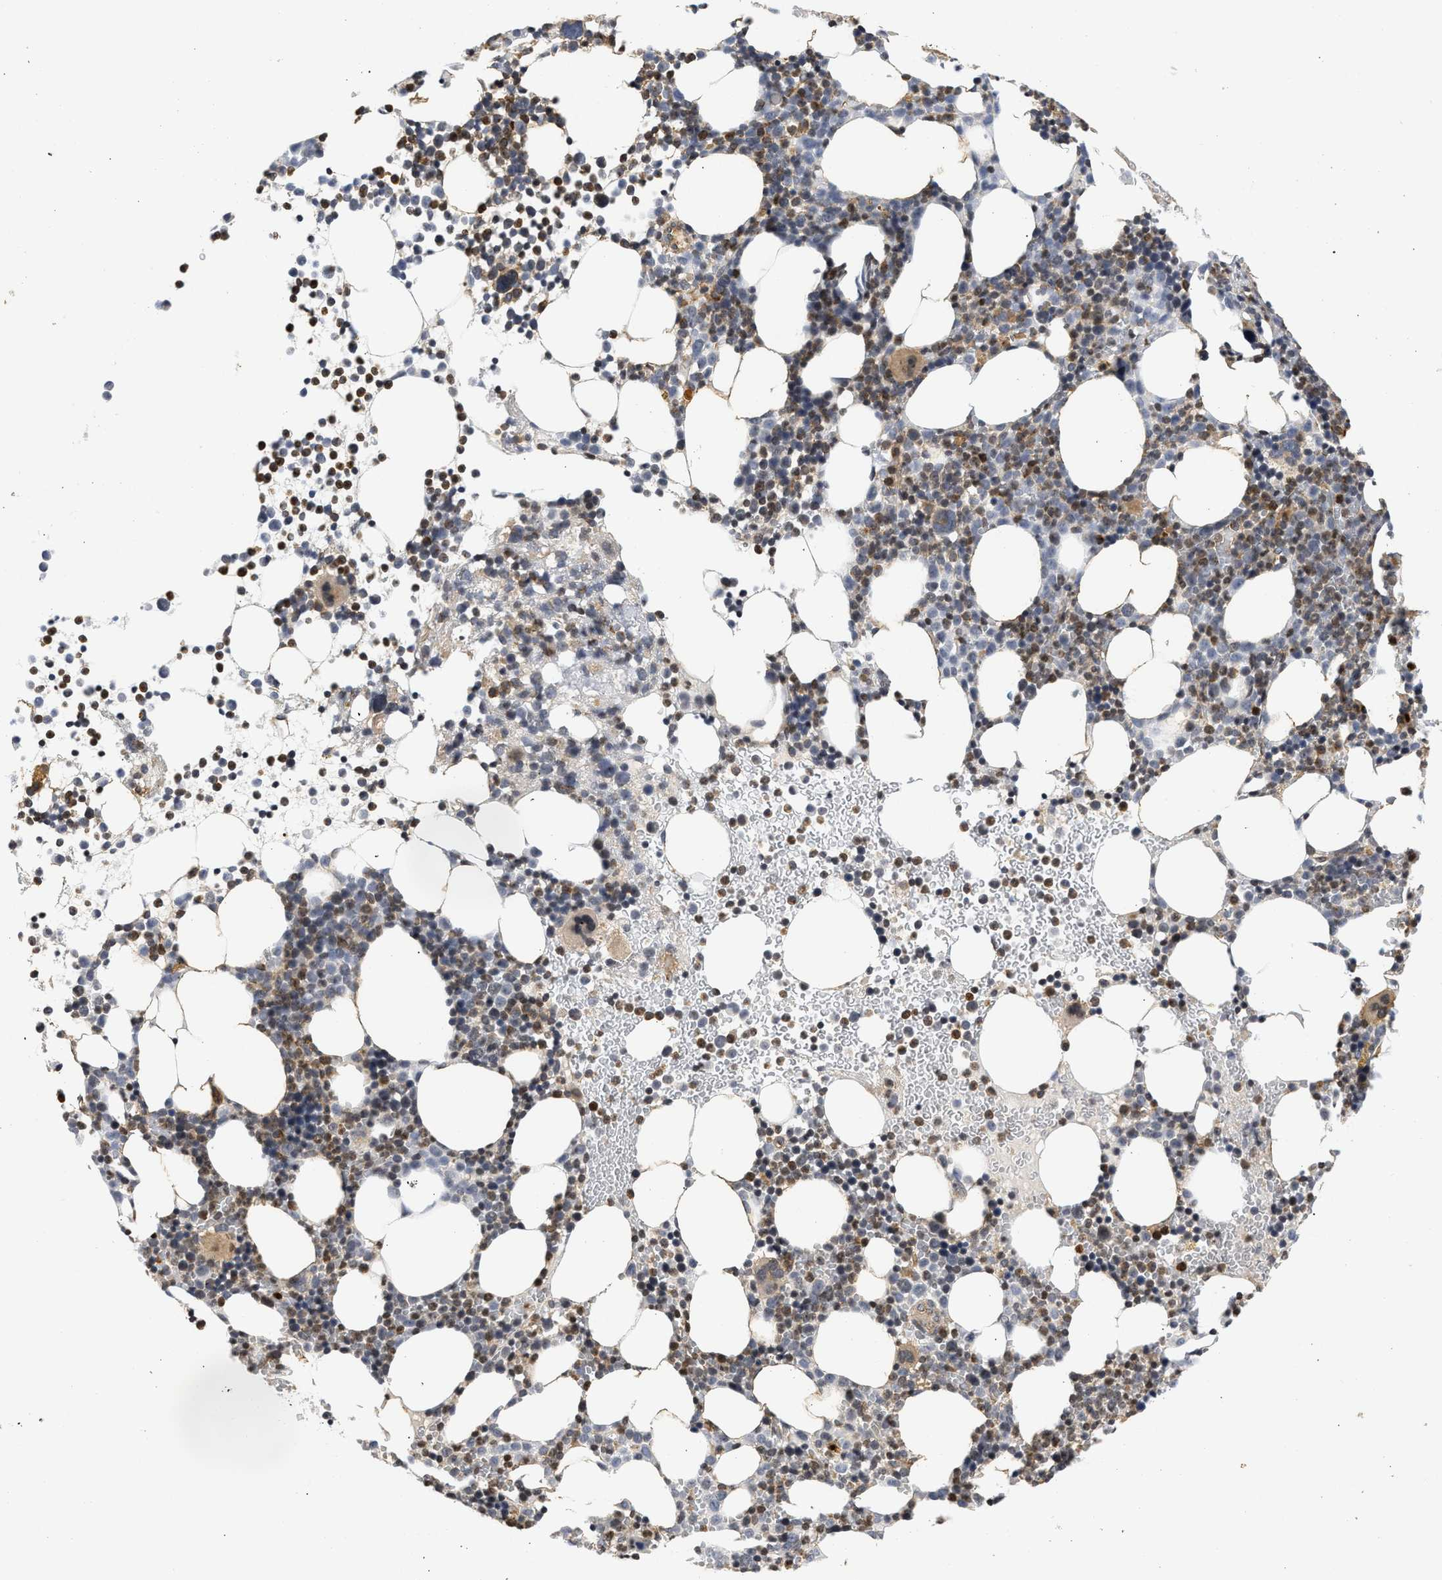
{"staining": {"intensity": "moderate", "quantity": "25%-75%", "location": "cytoplasmic/membranous,nuclear"}, "tissue": "bone marrow", "cell_type": "Hematopoietic cells", "image_type": "normal", "snomed": [{"axis": "morphology", "description": "Normal tissue, NOS"}, {"axis": "morphology", "description": "Inflammation, NOS"}, {"axis": "topography", "description": "Bone marrow"}], "caption": "Immunohistochemistry micrograph of unremarkable bone marrow: bone marrow stained using immunohistochemistry displays medium levels of moderate protein expression localized specifically in the cytoplasmic/membranous,nuclear of hematopoietic cells, appearing as a cytoplasmic/membranous,nuclear brown color.", "gene": "ENSG00000142539", "patient": {"sex": "female", "age": 67}}